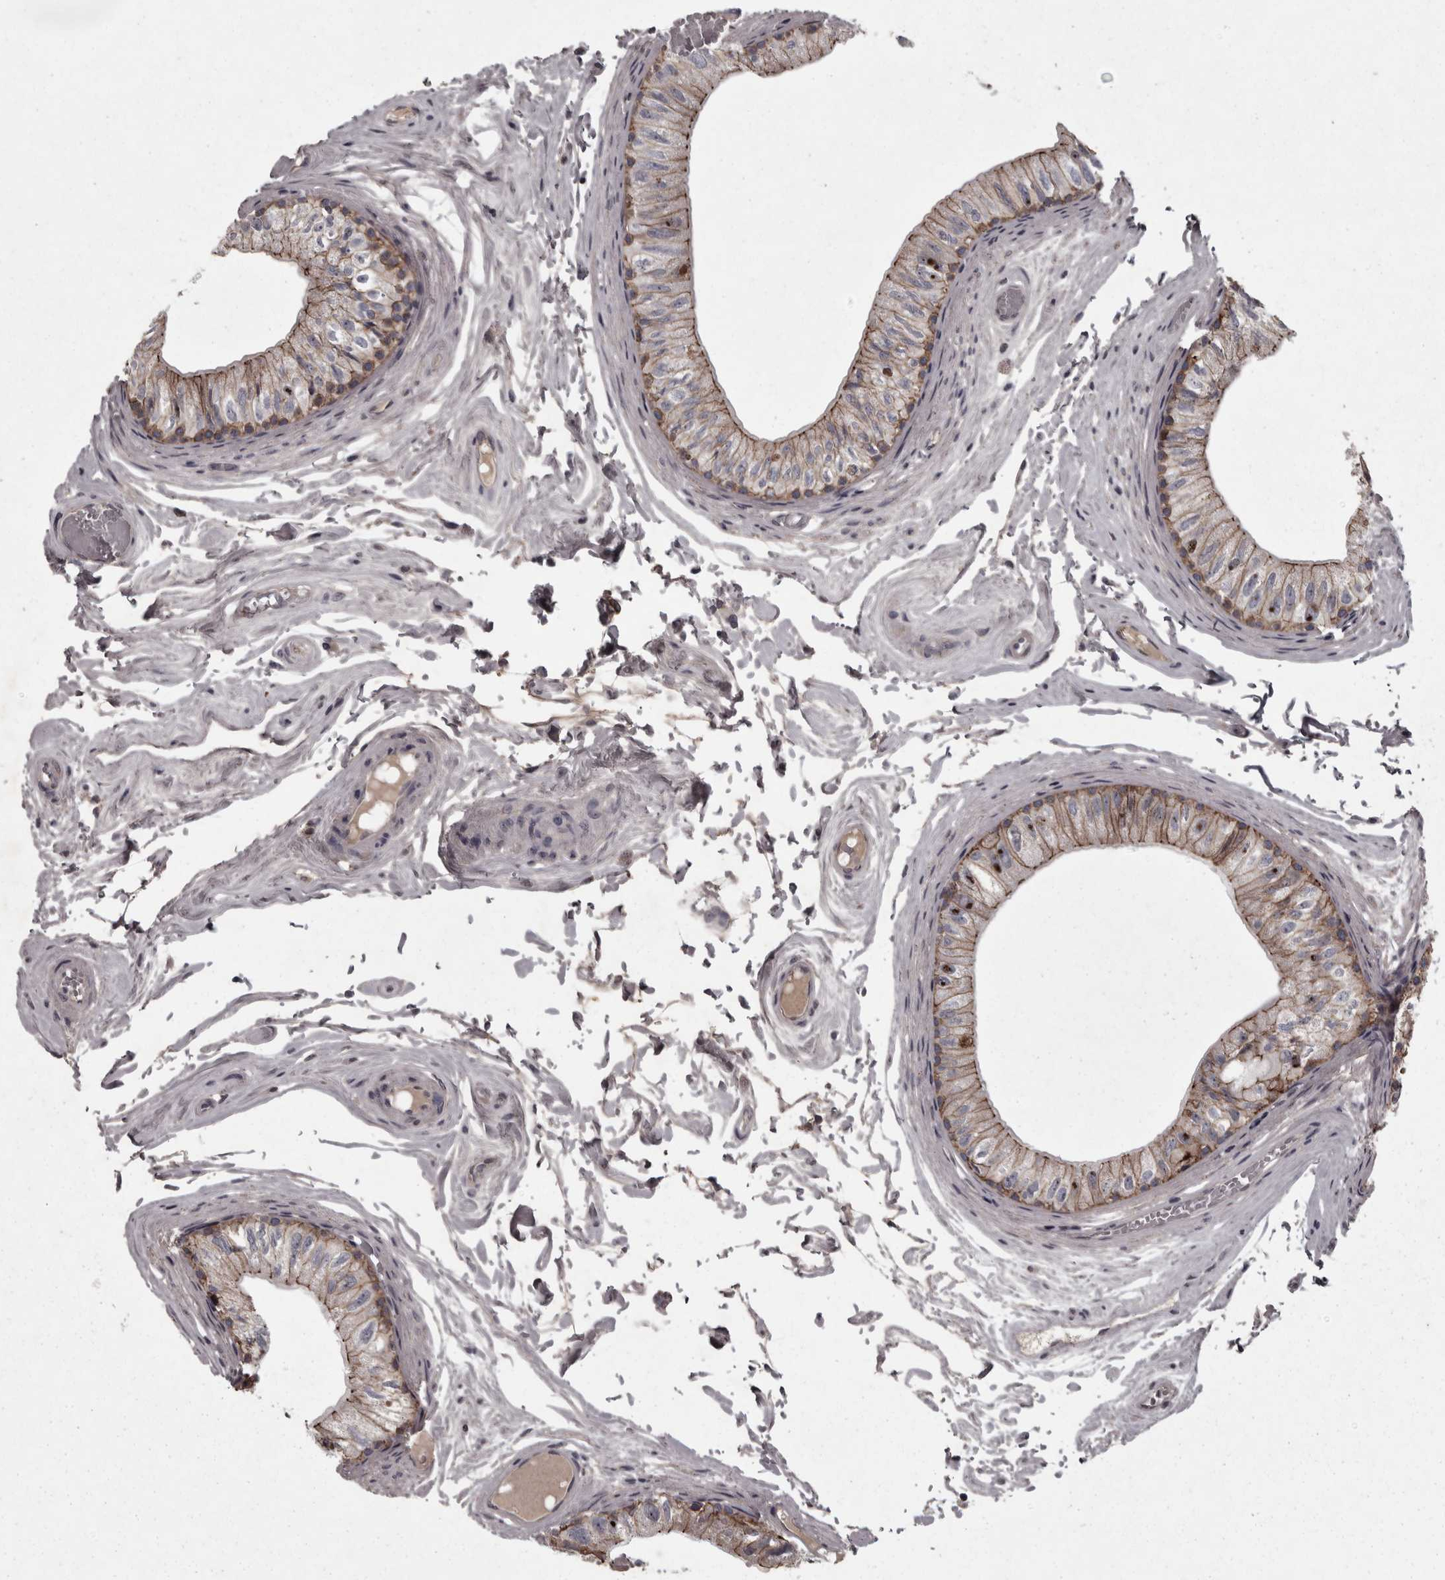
{"staining": {"intensity": "moderate", "quantity": "25%-75%", "location": "cytoplasmic/membranous"}, "tissue": "epididymis", "cell_type": "Glandular cells", "image_type": "normal", "snomed": [{"axis": "morphology", "description": "Normal tissue, NOS"}, {"axis": "topography", "description": "Epididymis"}], "caption": "This is an image of immunohistochemistry staining of unremarkable epididymis, which shows moderate staining in the cytoplasmic/membranous of glandular cells.", "gene": "PCDH17", "patient": {"sex": "male", "age": 79}}